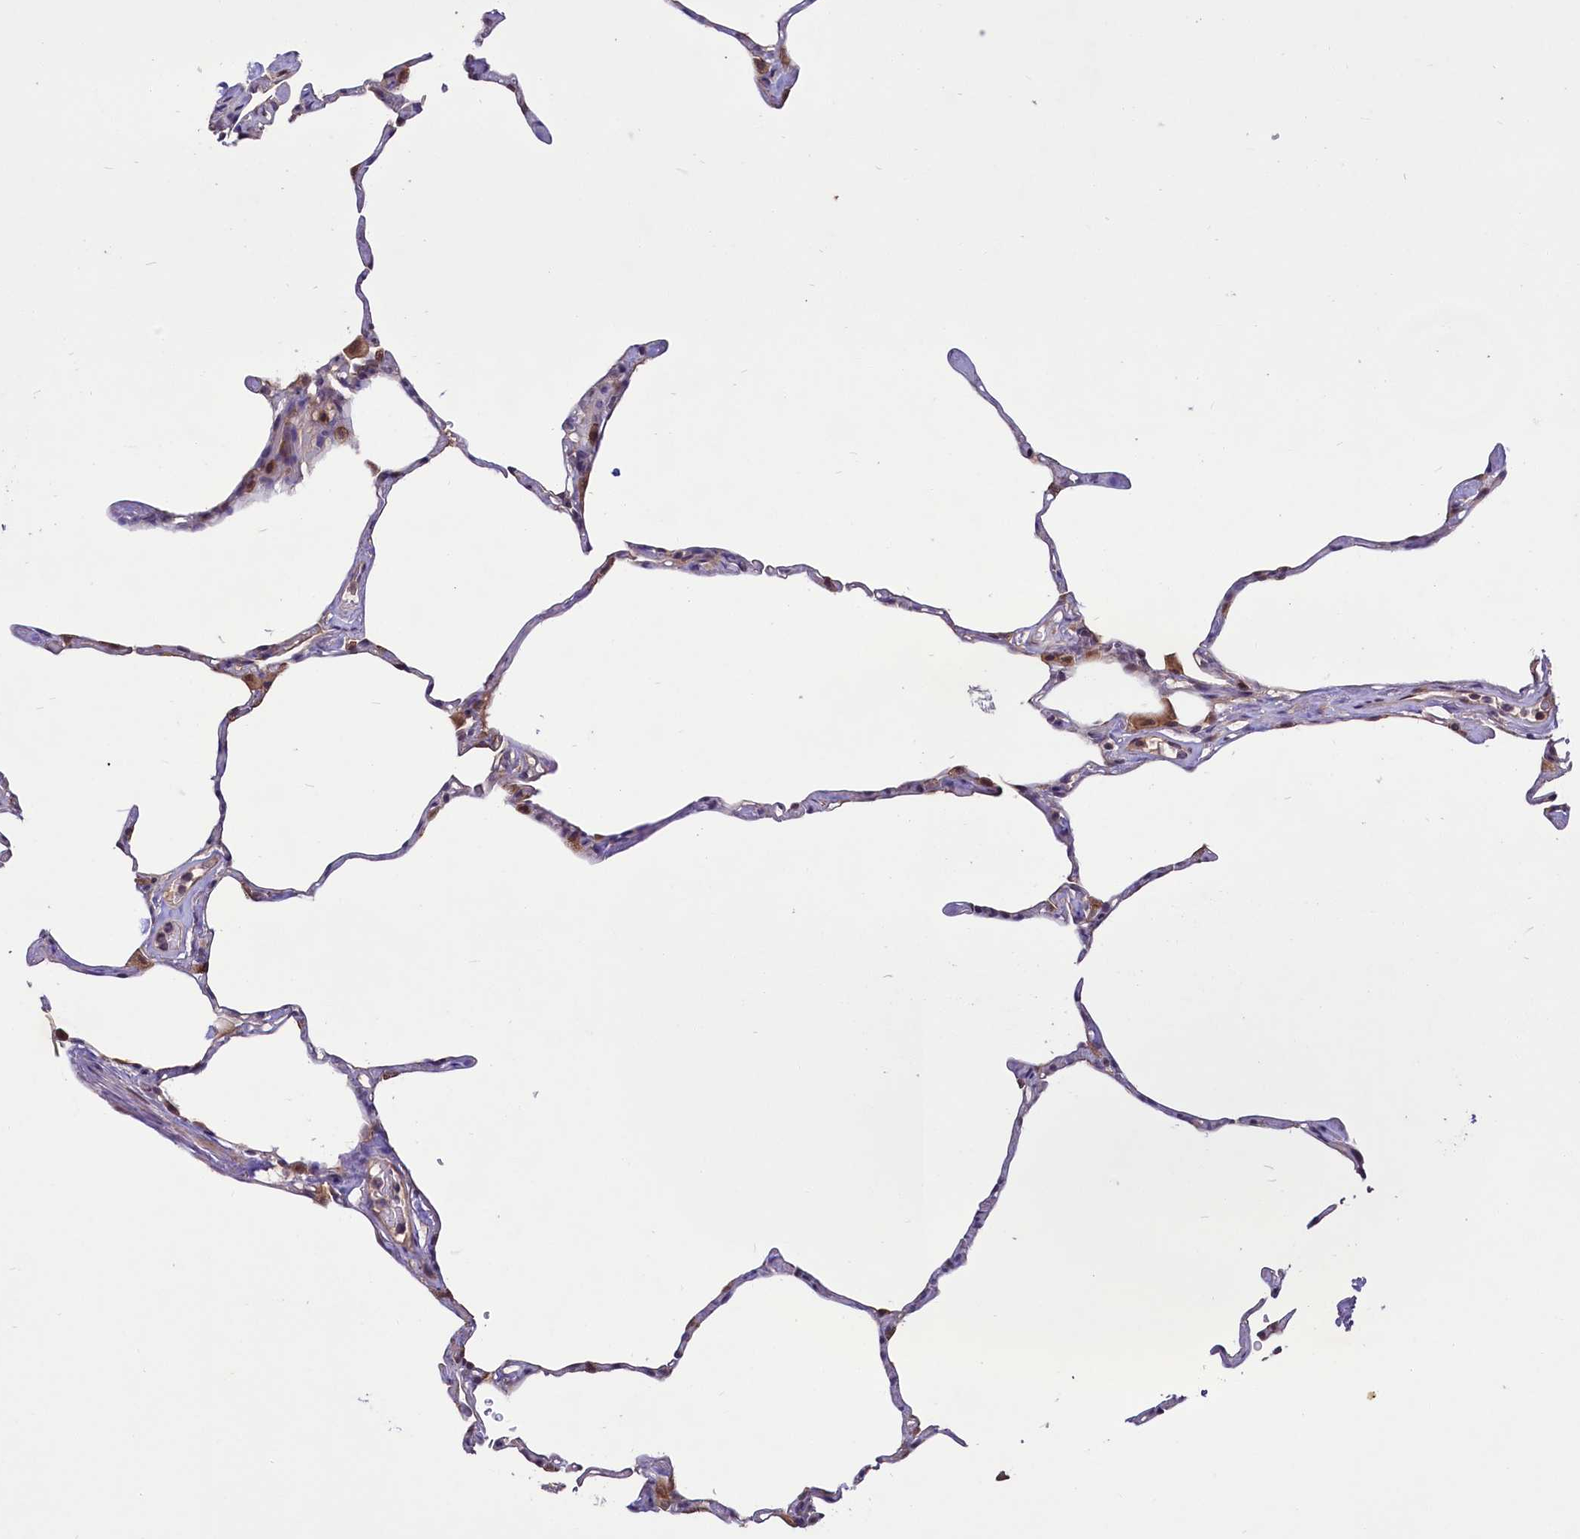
{"staining": {"intensity": "moderate", "quantity": "<25%", "location": "cytoplasmic/membranous"}, "tissue": "lung", "cell_type": "Alveolar cells", "image_type": "normal", "snomed": [{"axis": "morphology", "description": "Normal tissue, NOS"}, {"axis": "topography", "description": "Lung"}], "caption": "Immunohistochemistry (IHC) of normal lung displays low levels of moderate cytoplasmic/membranous expression in approximately <25% of alveolar cells.", "gene": "UBE3A", "patient": {"sex": "male", "age": 65}}